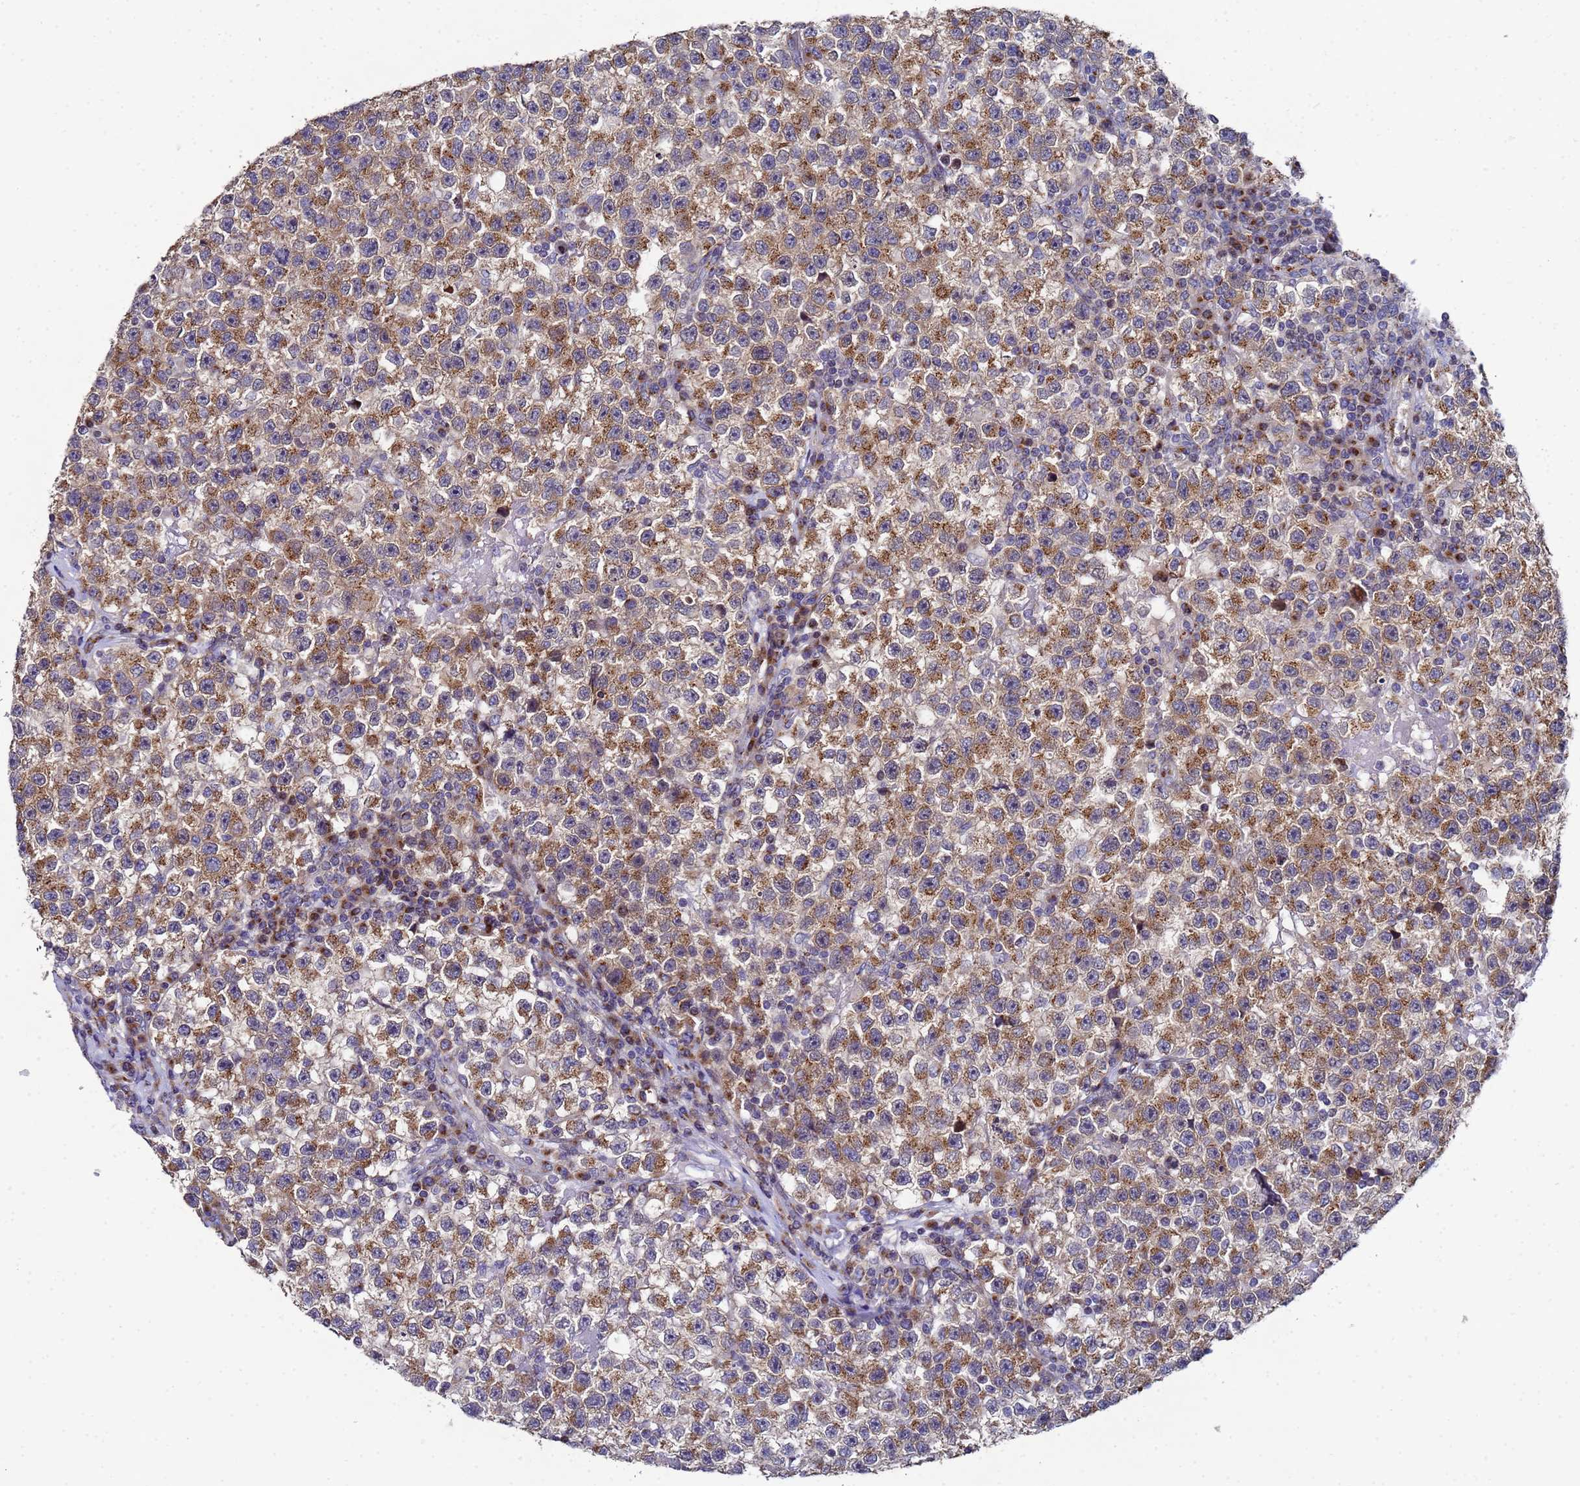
{"staining": {"intensity": "moderate", "quantity": ">75%", "location": "cytoplasmic/membranous"}, "tissue": "testis cancer", "cell_type": "Tumor cells", "image_type": "cancer", "snomed": [{"axis": "morphology", "description": "Seminoma, NOS"}, {"axis": "topography", "description": "Testis"}], "caption": "DAB immunohistochemical staining of testis cancer reveals moderate cytoplasmic/membranous protein positivity in approximately >75% of tumor cells. (Stains: DAB in brown, nuclei in blue, Microscopy: brightfield microscopy at high magnification).", "gene": "NSUN6", "patient": {"sex": "male", "age": 22}}